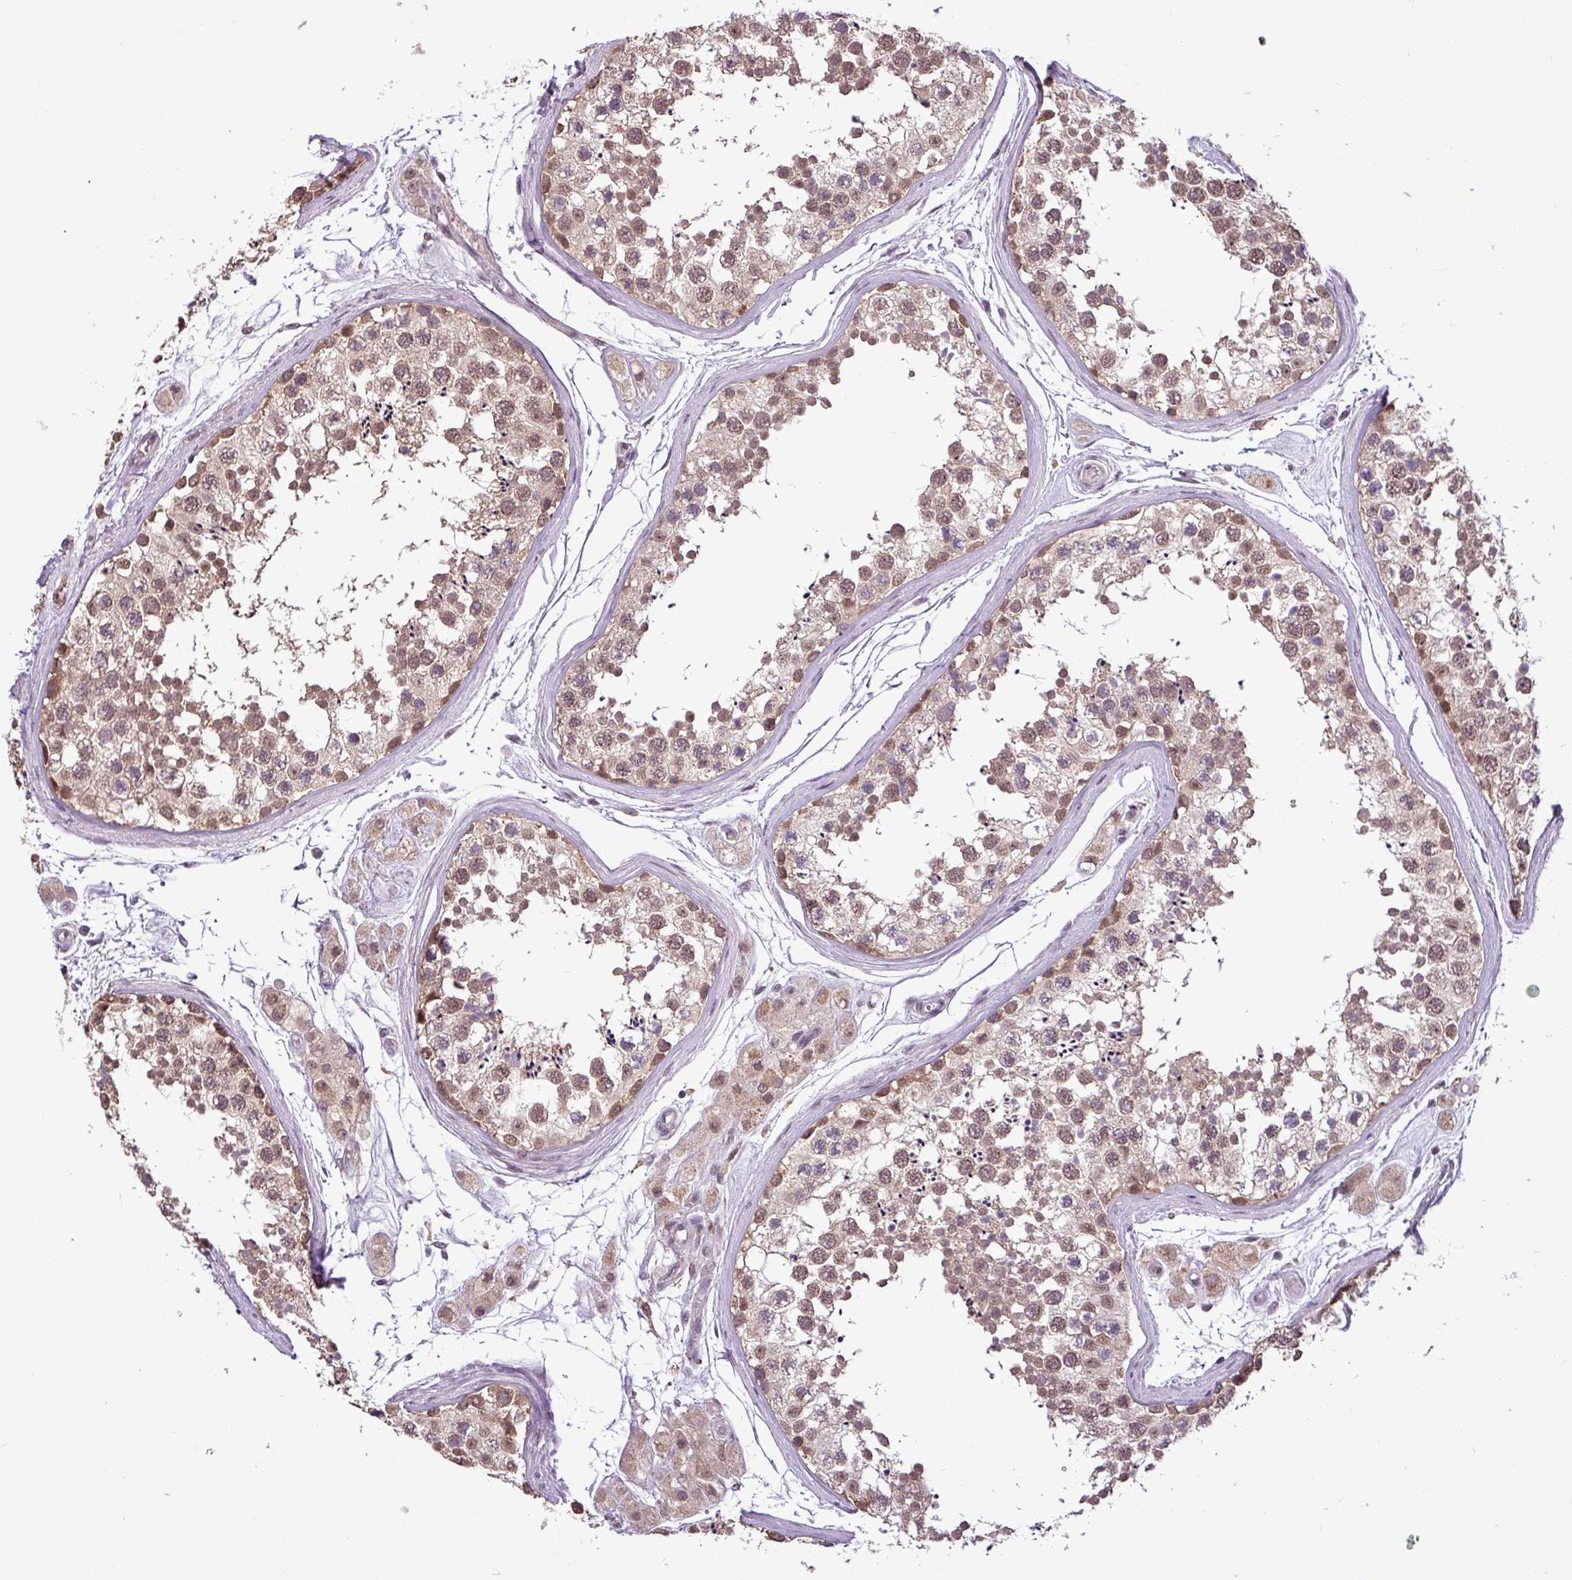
{"staining": {"intensity": "moderate", "quantity": ">75%", "location": "cytoplasmic/membranous,nuclear"}, "tissue": "testis", "cell_type": "Cells in seminiferous ducts", "image_type": "normal", "snomed": [{"axis": "morphology", "description": "Normal tissue, NOS"}, {"axis": "topography", "description": "Testis"}], "caption": "High-magnification brightfield microscopy of benign testis stained with DAB (3,3'-diaminobenzidine) (brown) and counterstained with hematoxylin (blue). cells in seminiferous ducts exhibit moderate cytoplasmic/membranous,nuclear positivity is identified in about>75% of cells. Immunohistochemistry stains the protein in brown and the nuclei are stained blue.", "gene": "MFHAS1", "patient": {"sex": "male", "age": 56}}